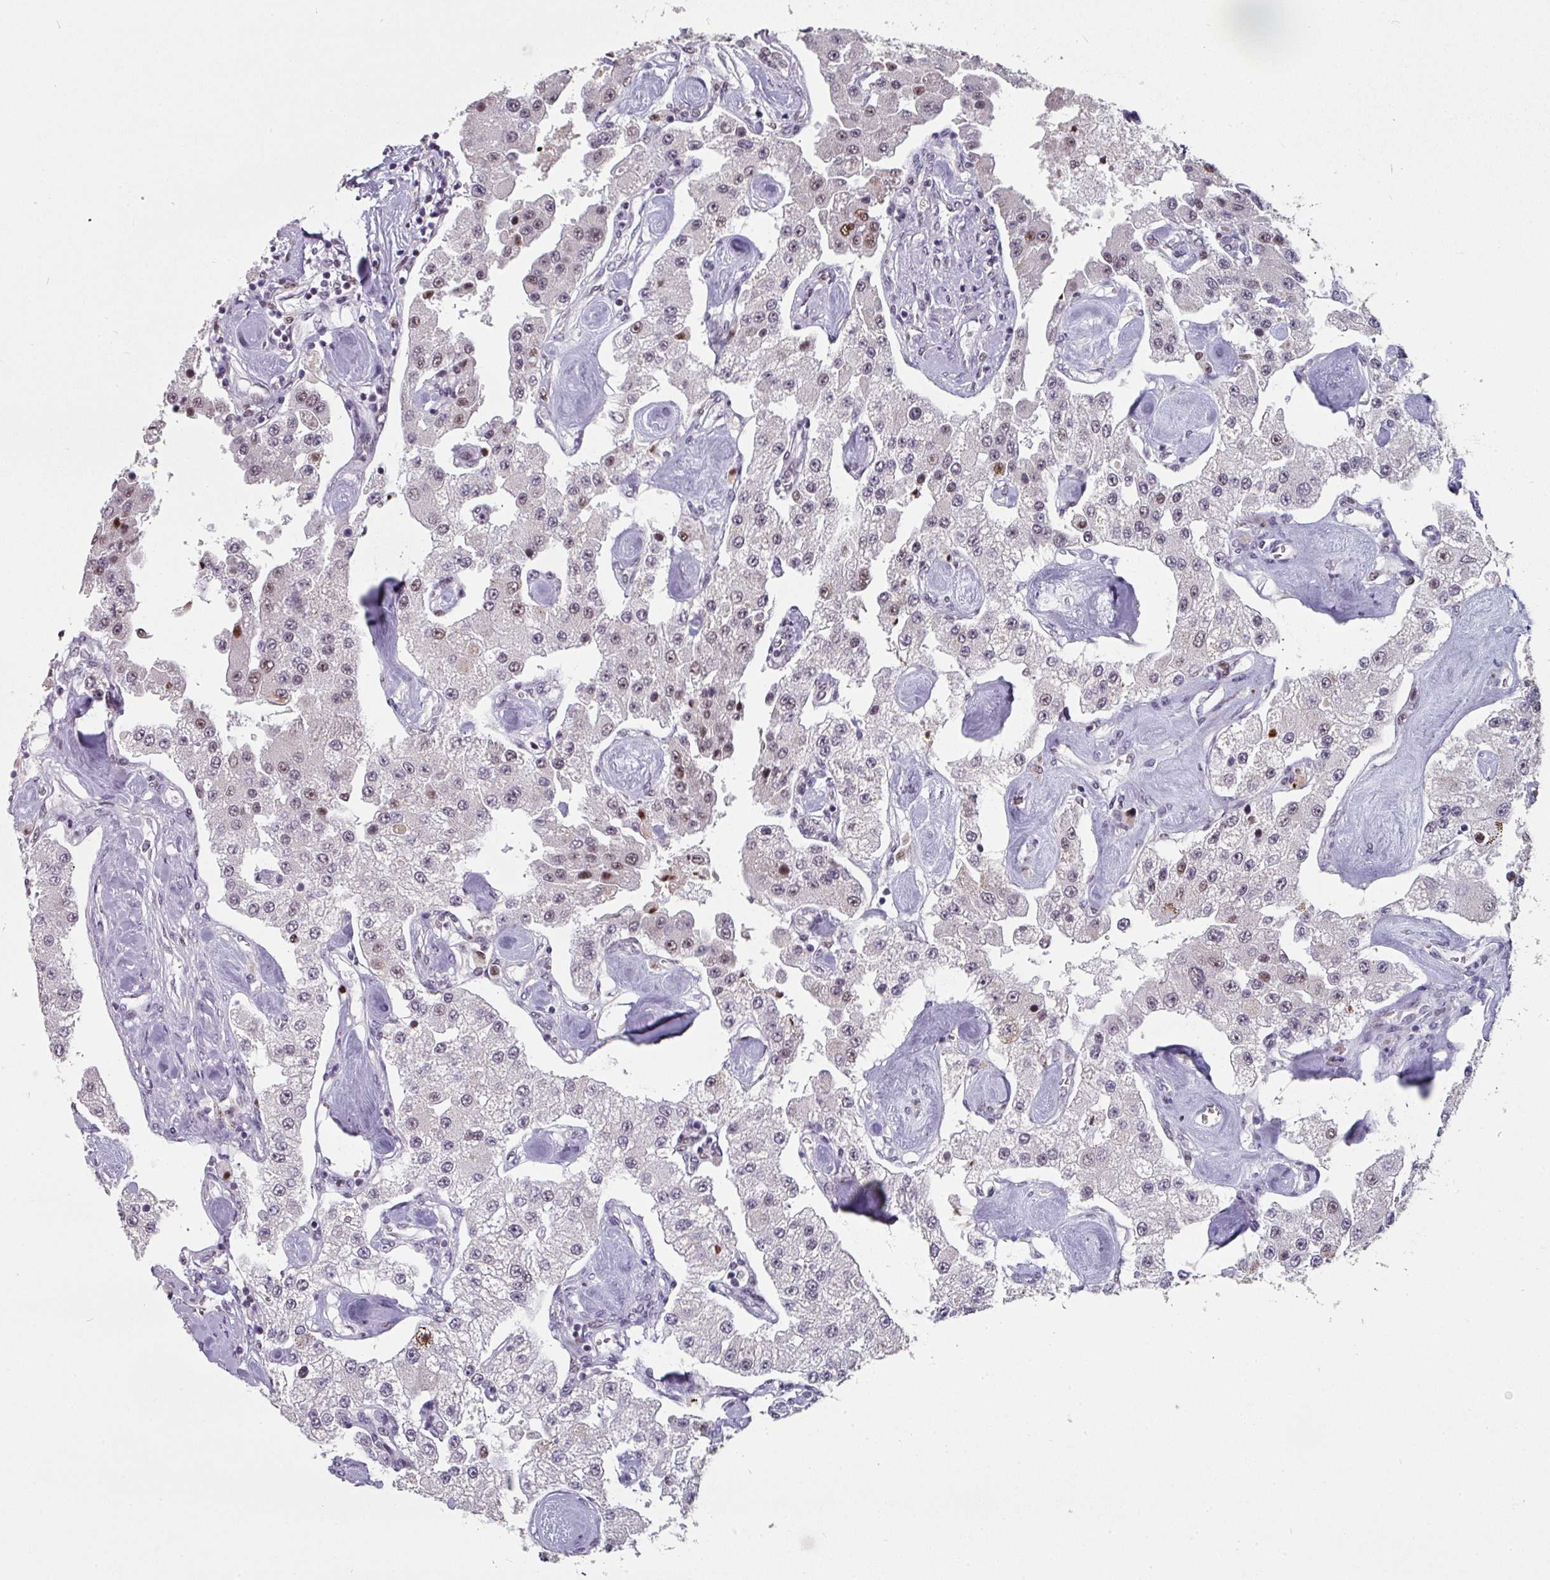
{"staining": {"intensity": "moderate", "quantity": "25%-75%", "location": "nuclear"}, "tissue": "carcinoid", "cell_type": "Tumor cells", "image_type": "cancer", "snomed": [{"axis": "morphology", "description": "Carcinoid, malignant, NOS"}, {"axis": "topography", "description": "Pancreas"}], "caption": "Immunohistochemistry (IHC) (DAB) staining of human carcinoid demonstrates moderate nuclear protein staining in approximately 25%-75% of tumor cells.", "gene": "RAD50", "patient": {"sex": "male", "age": 41}}